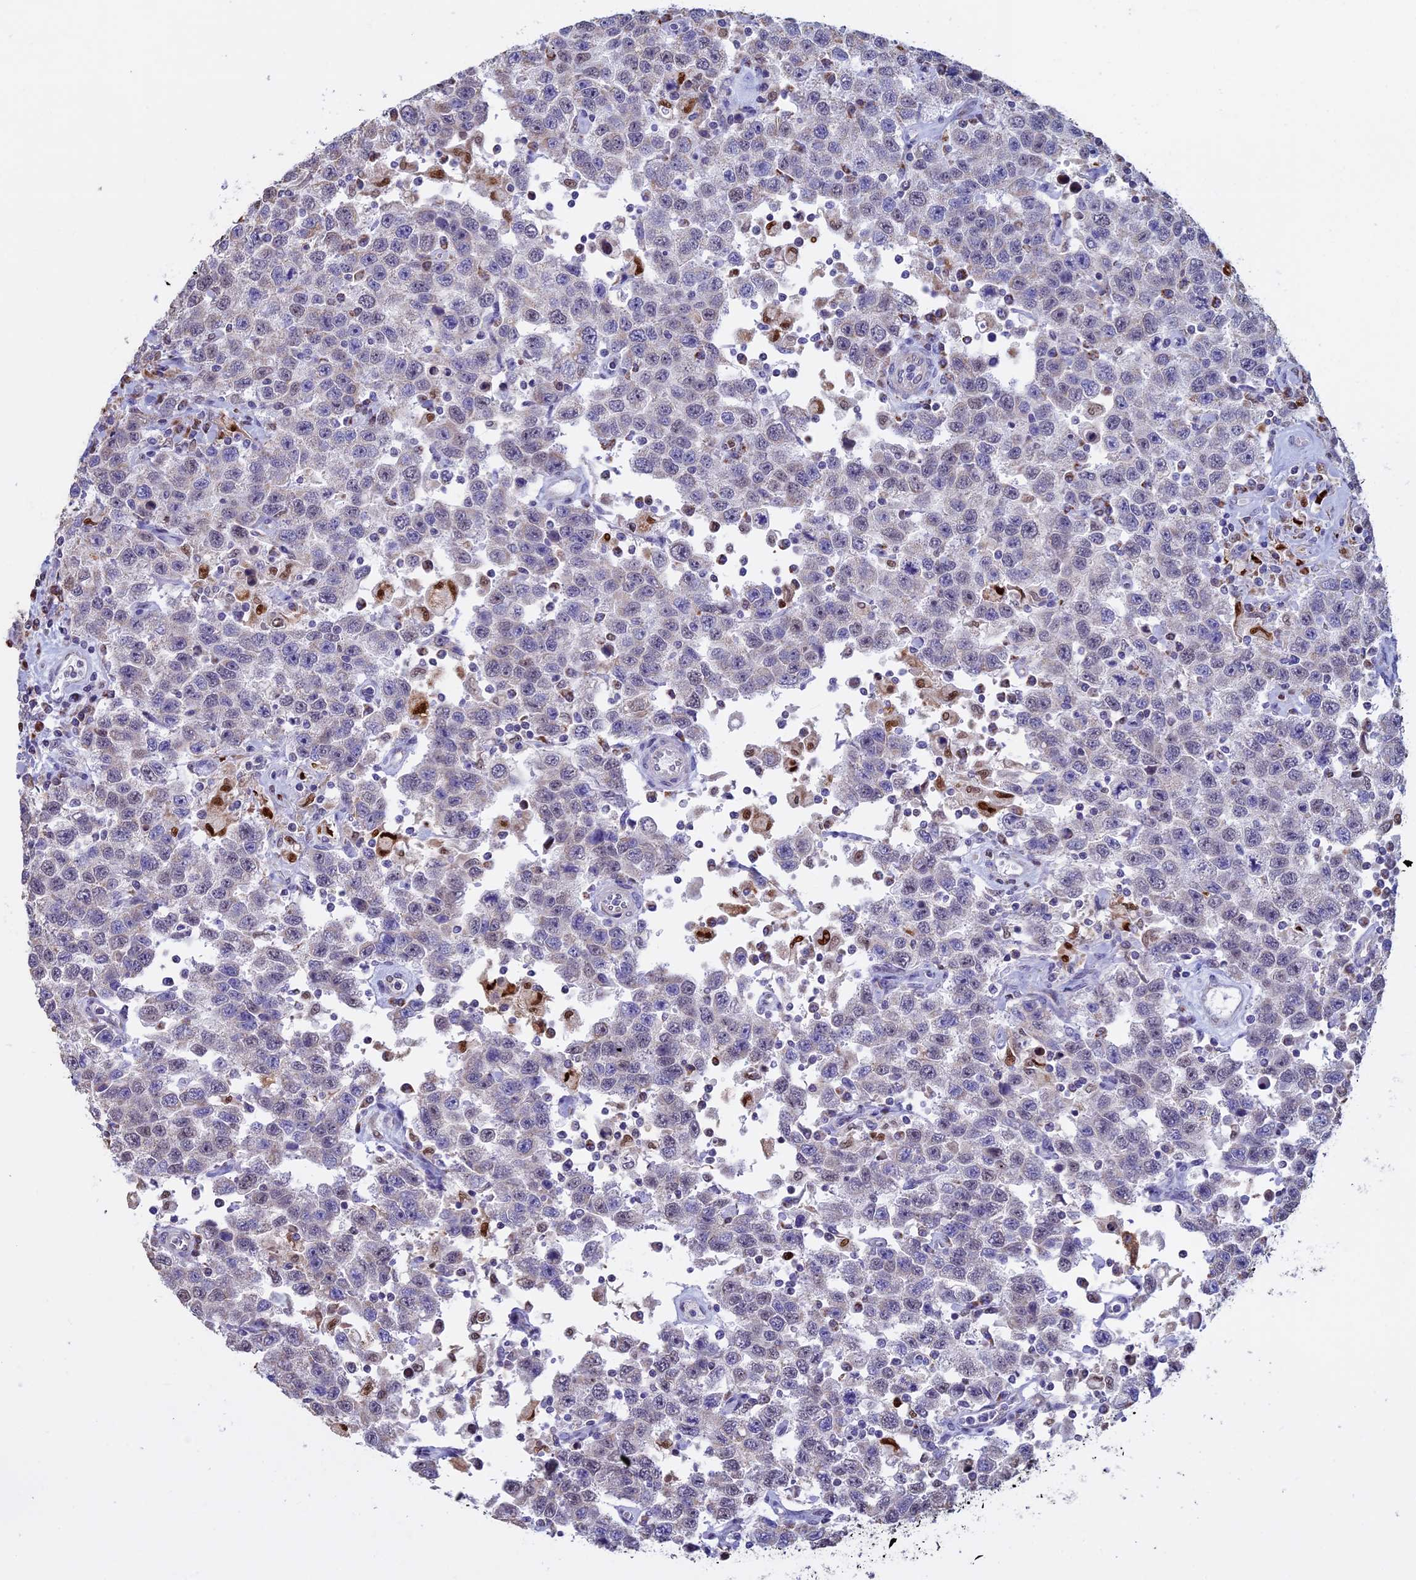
{"staining": {"intensity": "negative", "quantity": "none", "location": "none"}, "tissue": "testis cancer", "cell_type": "Tumor cells", "image_type": "cancer", "snomed": [{"axis": "morphology", "description": "Seminoma, NOS"}, {"axis": "topography", "description": "Testis"}], "caption": "This is a image of immunohistochemistry (IHC) staining of seminoma (testis), which shows no expression in tumor cells.", "gene": "ACSS1", "patient": {"sex": "male", "age": 41}}